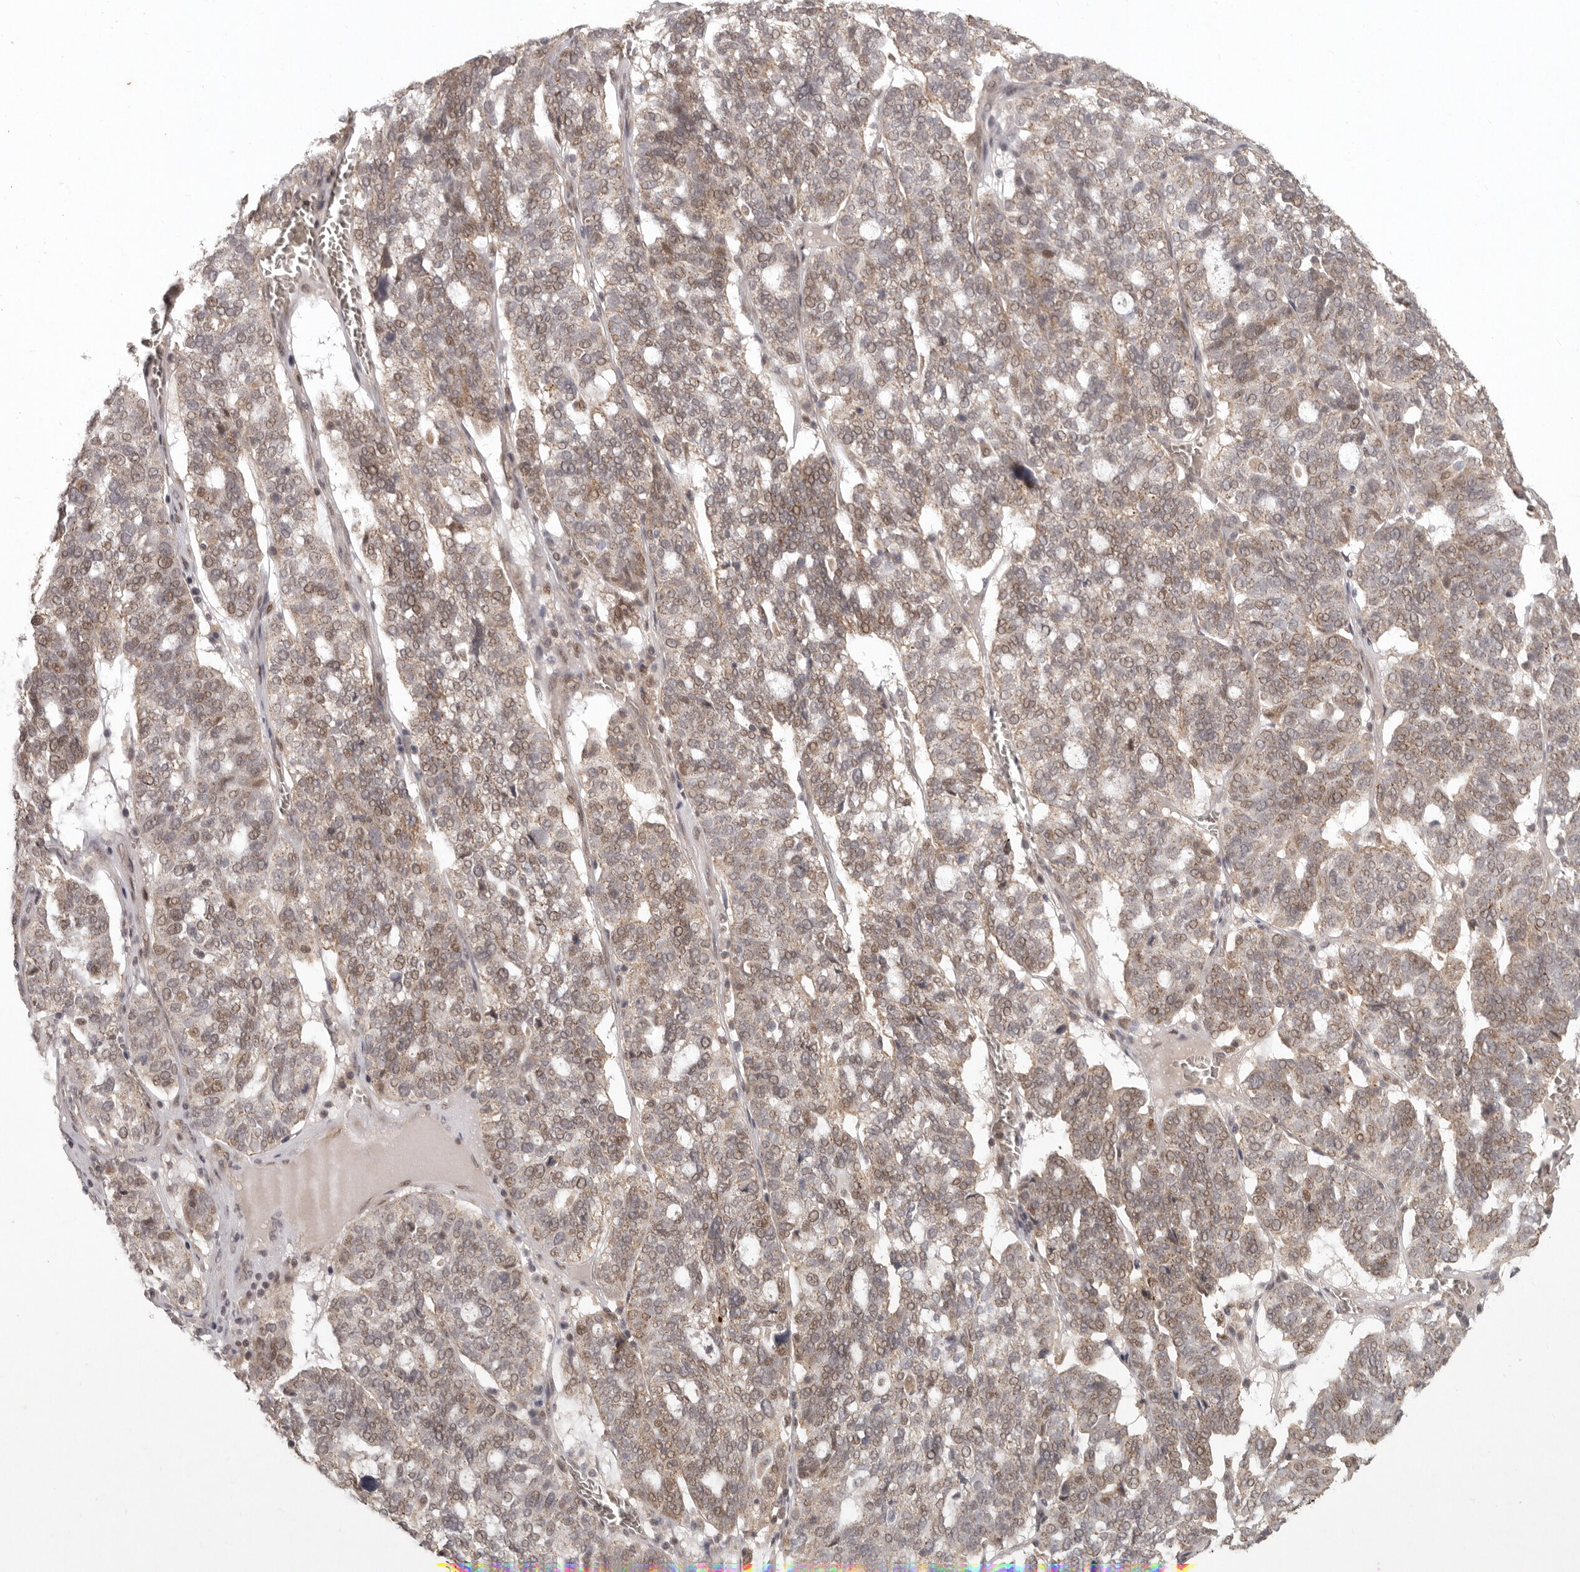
{"staining": {"intensity": "weak", "quantity": ">75%", "location": "cytoplasmic/membranous,nuclear"}, "tissue": "ovarian cancer", "cell_type": "Tumor cells", "image_type": "cancer", "snomed": [{"axis": "morphology", "description": "Cystadenocarcinoma, serous, NOS"}, {"axis": "topography", "description": "Ovary"}], "caption": "Ovarian cancer (serous cystadenocarcinoma) was stained to show a protein in brown. There is low levels of weak cytoplasmic/membranous and nuclear positivity in approximately >75% of tumor cells.", "gene": "LRRC75A", "patient": {"sex": "female", "age": 59}}